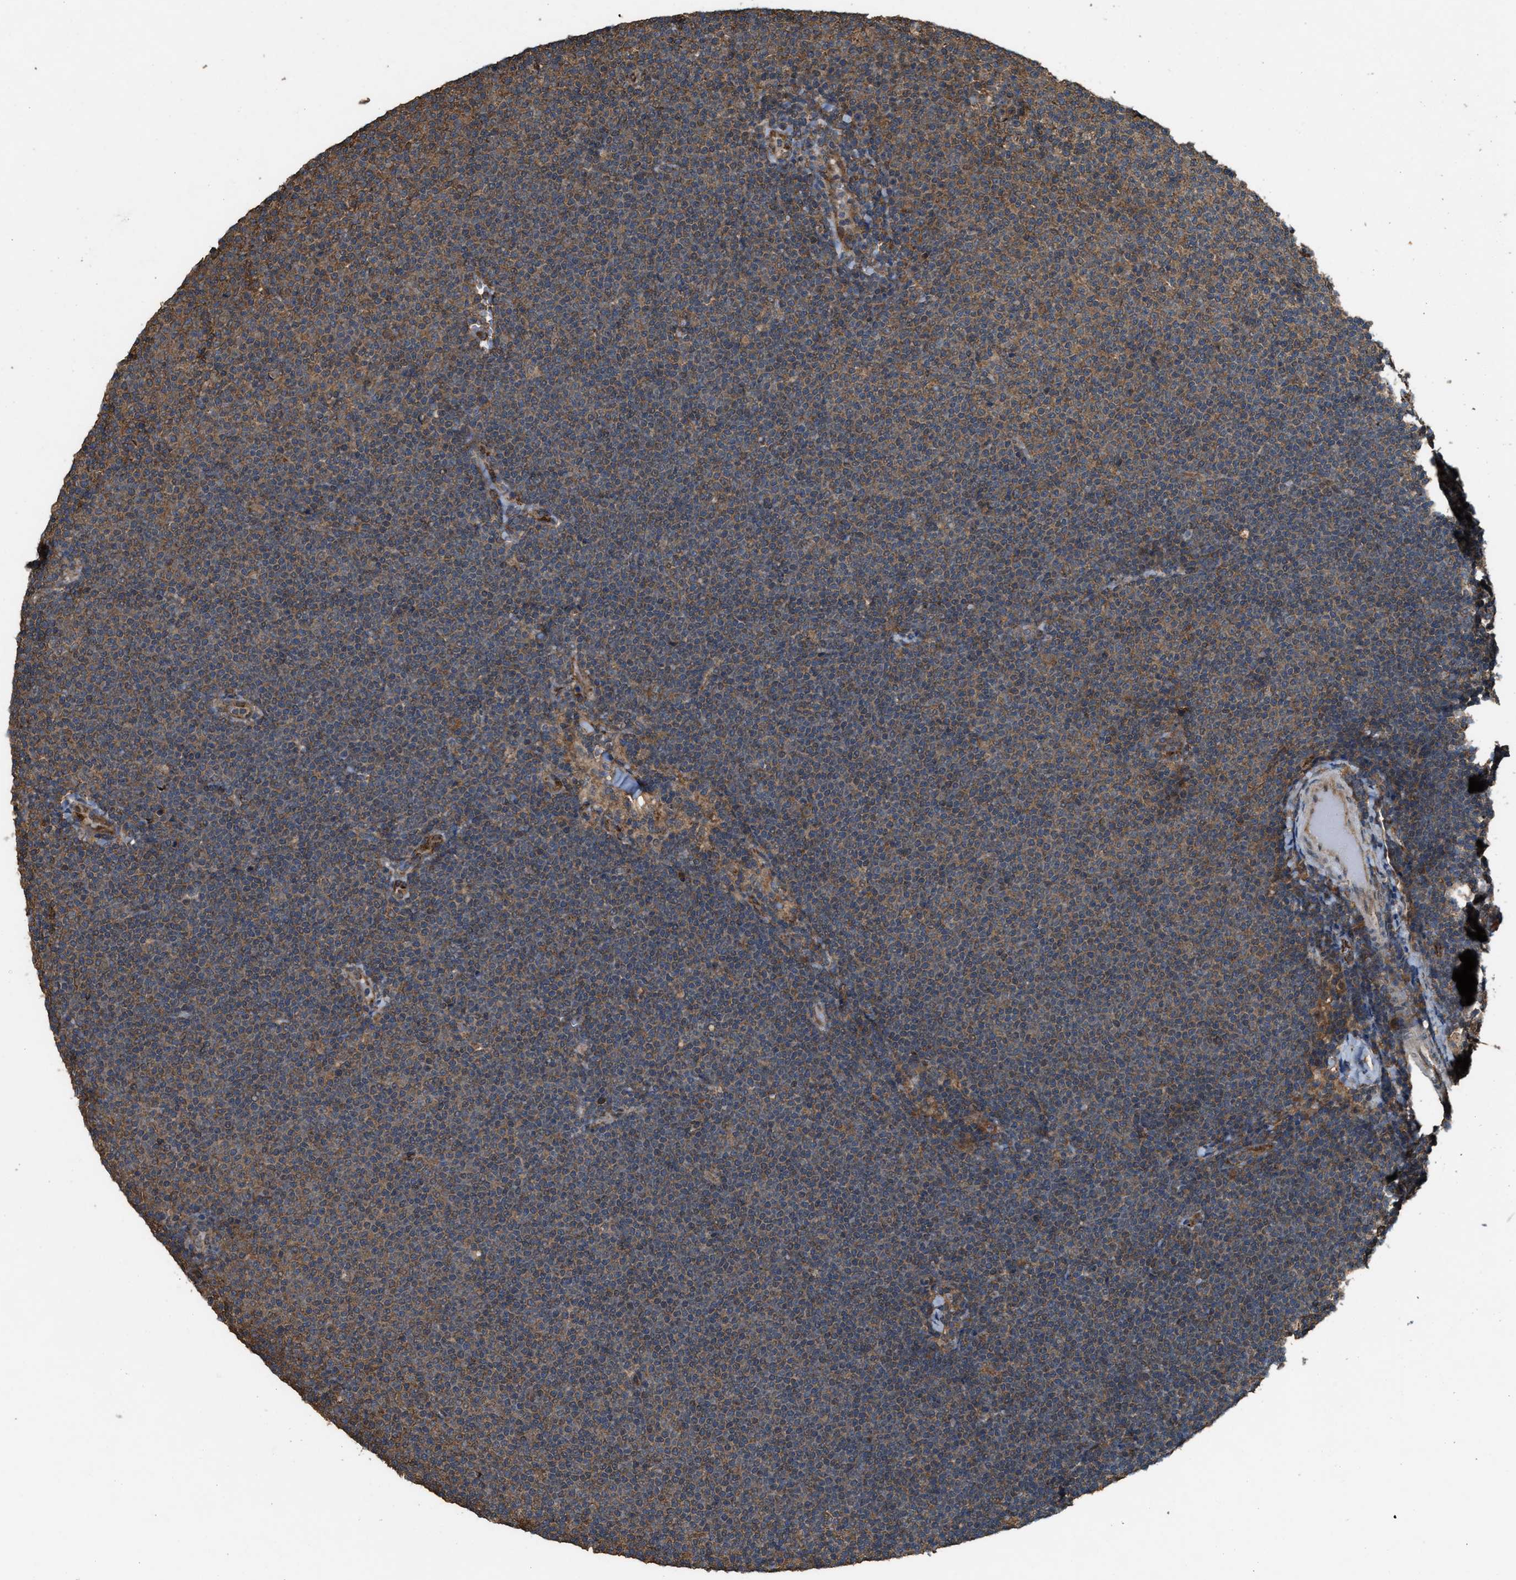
{"staining": {"intensity": "moderate", "quantity": ">75%", "location": "cytoplasmic/membranous"}, "tissue": "lymphoma", "cell_type": "Tumor cells", "image_type": "cancer", "snomed": [{"axis": "morphology", "description": "Malignant lymphoma, non-Hodgkin's type, Low grade"}, {"axis": "topography", "description": "Lymph node"}], "caption": "Immunohistochemical staining of lymphoma displays medium levels of moderate cytoplasmic/membranous protein staining in about >75% of tumor cells.", "gene": "ARHGEF5", "patient": {"sex": "female", "age": 53}}